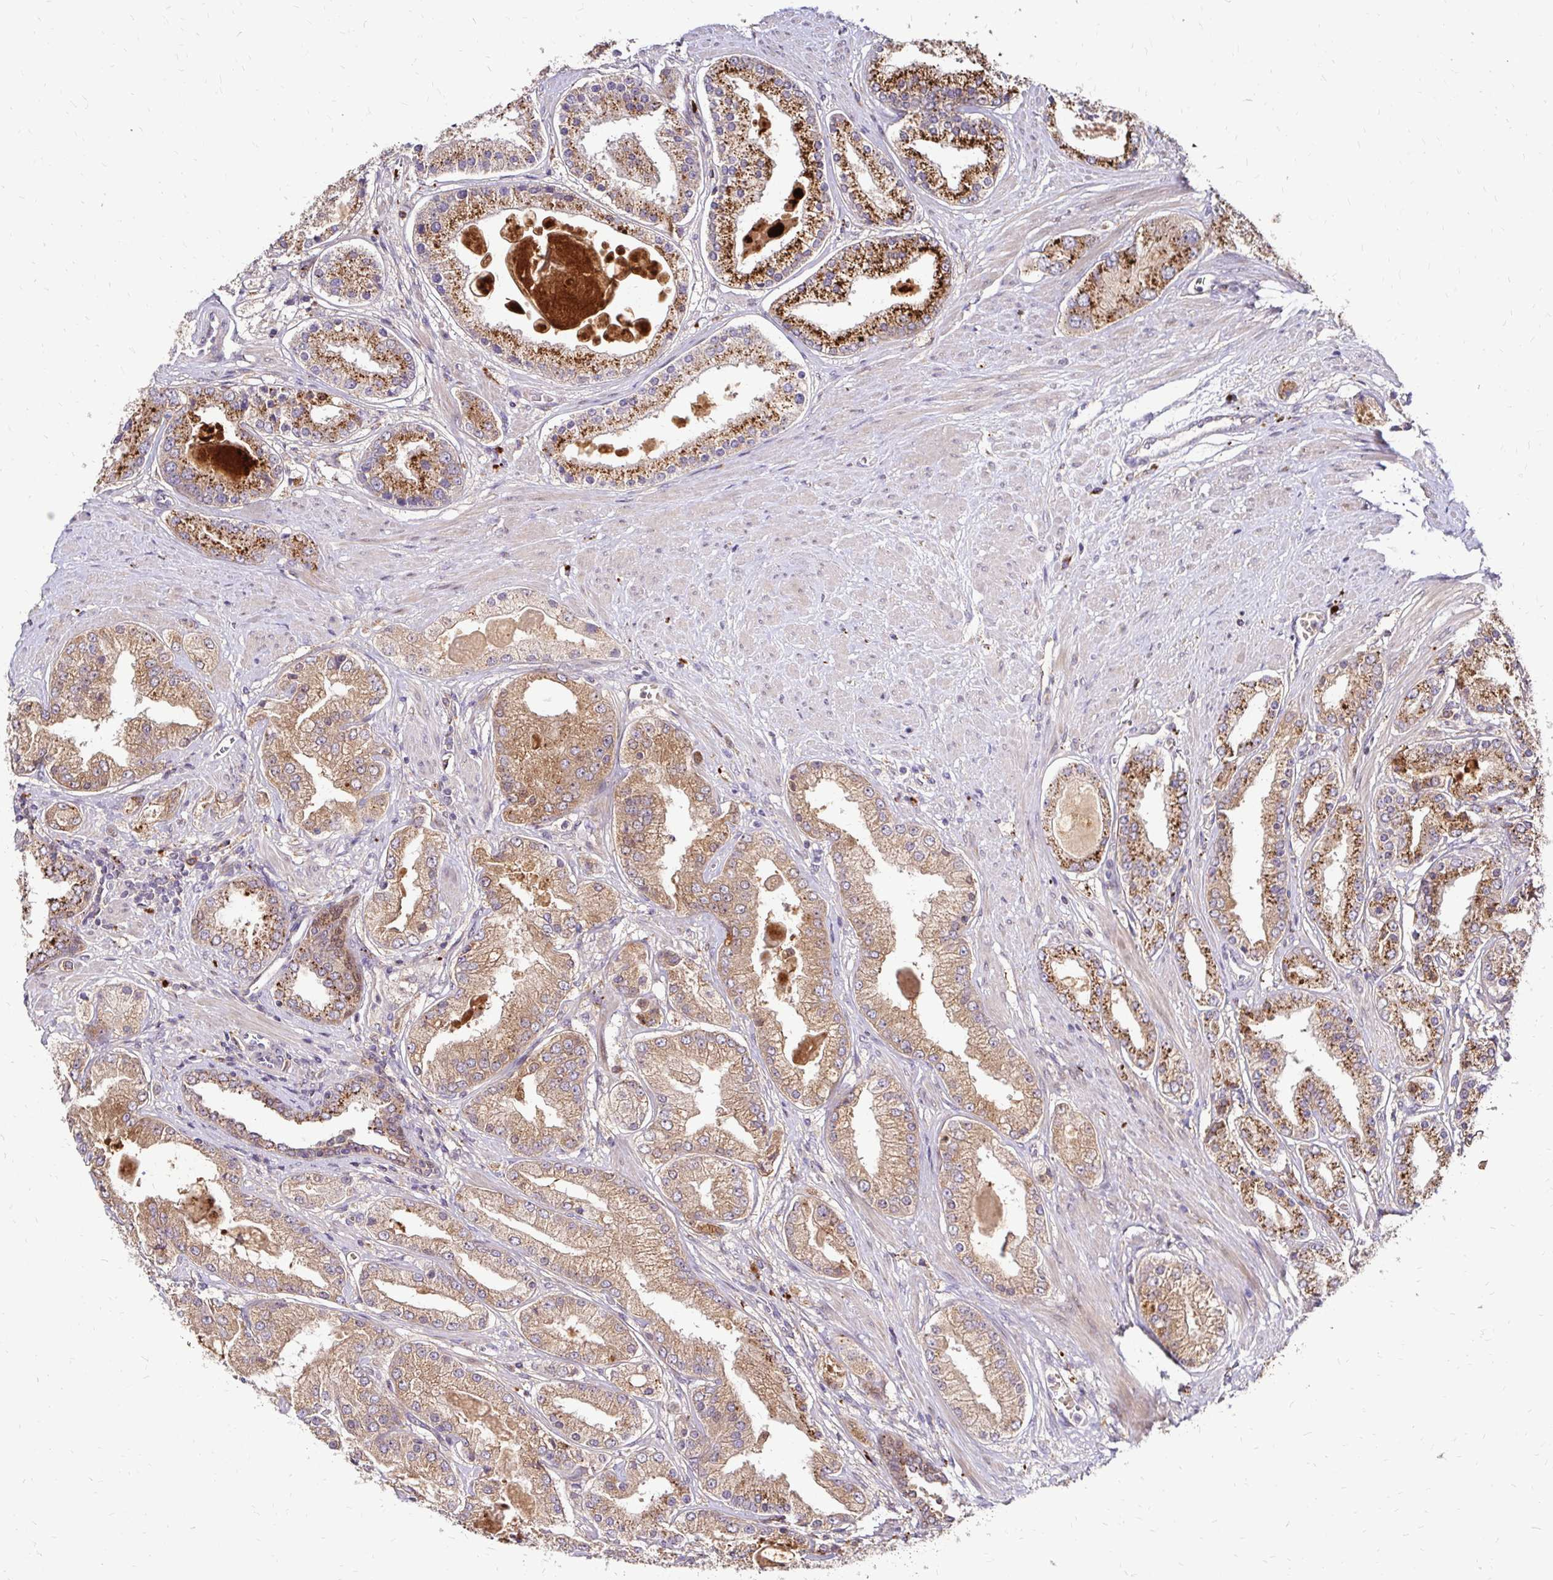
{"staining": {"intensity": "moderate", "quantity": ">75%", "location": "cytoplasmic/membranous"}, "tissue": "prostate cancer", "cell_type": "Tumor cells", "image_type": "cancer", "snomed": [{"axis": "morphology", "description": "Adenocarcinoma, High grade"}, {"axis": "topography", "description": "Prostate"}], "caption": "Immunohistochemical staining of adenocarcinoma (high-grade) (prostate) reveals medium levels of moderate cytoplasmic/membranous expression in about >75% of tumor cells. (DAB (3,3'-diaminobenzidine) IHC, brown staining for protein, blue staining for nuclei).", "gene": "IDUA", "patient": {"sex": "male", "age": 67}}